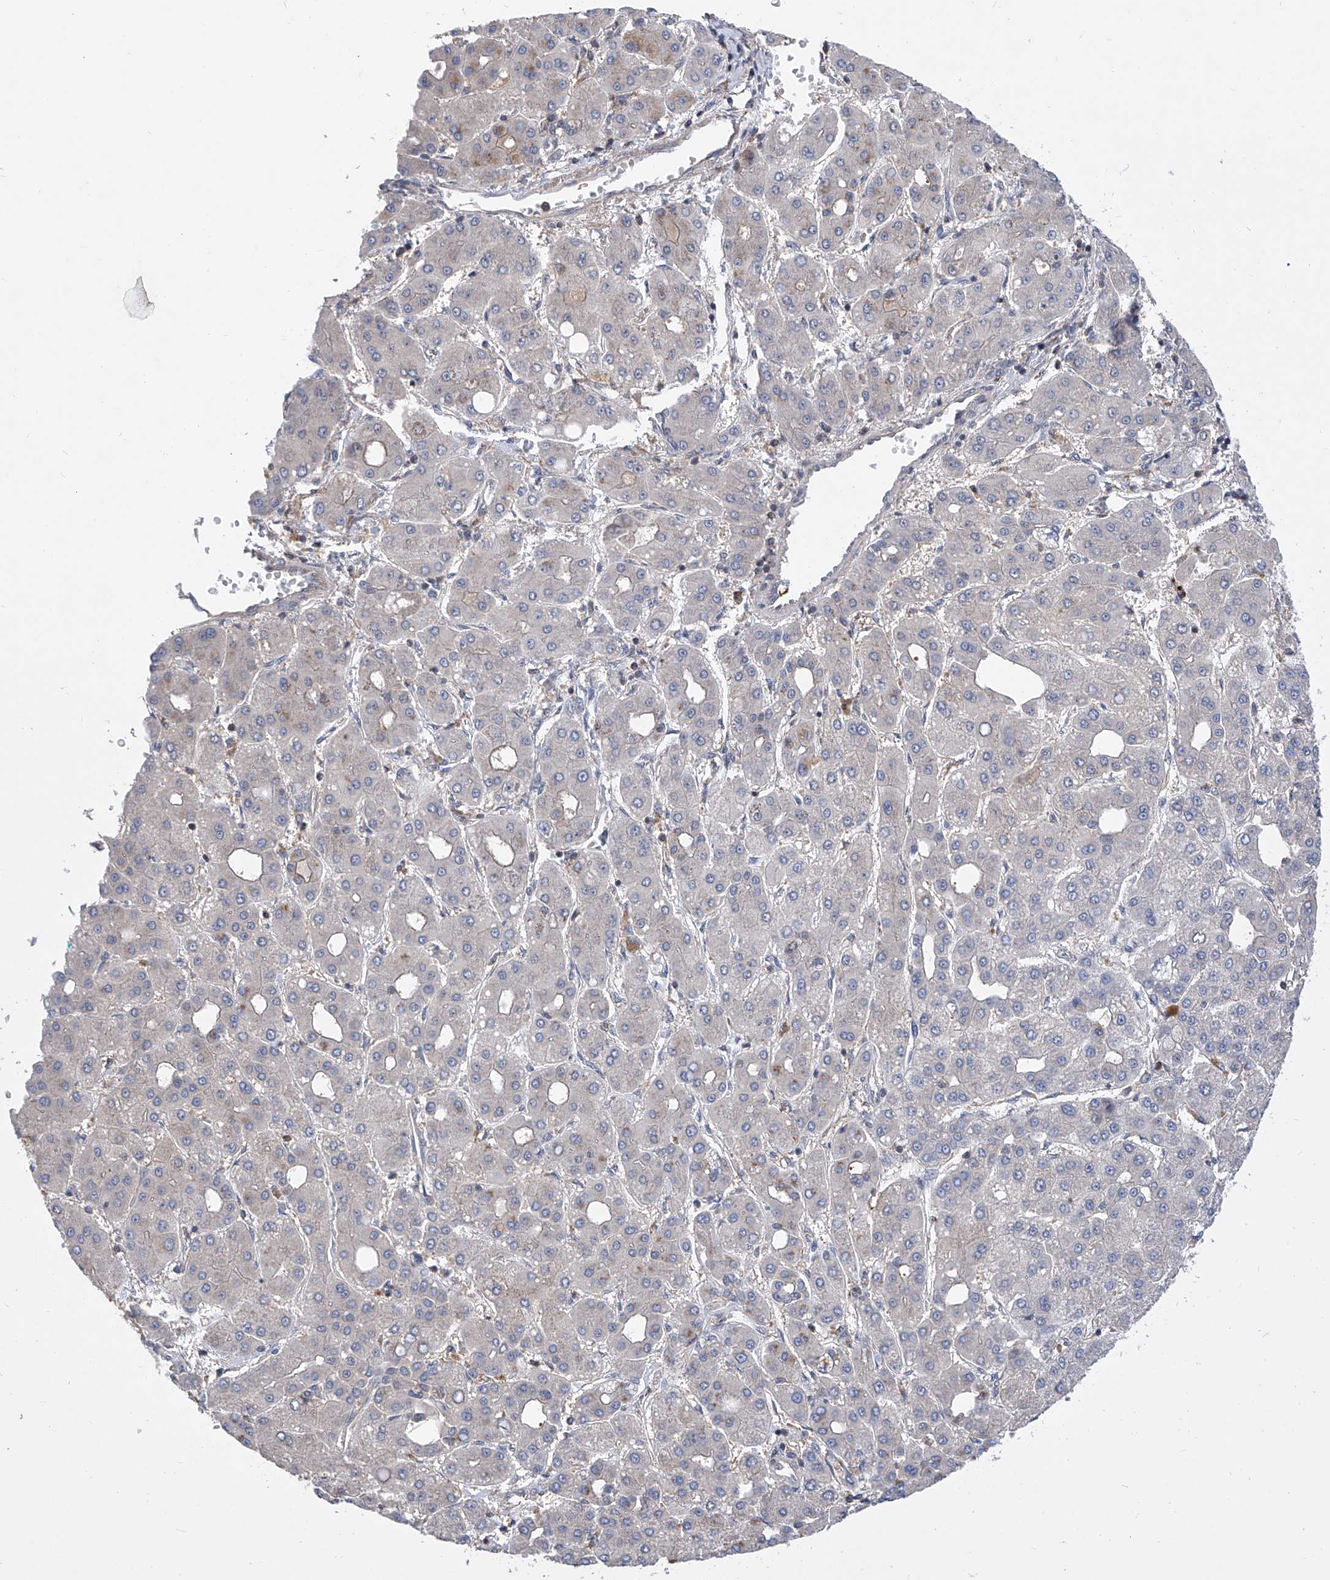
{"staining": {"intensity": "weak", "quantity": "<25%", "location": "cytoplasmic/membranous"}, "tissue": "liver cancer", "cell_type": "Tumor cells", "image_type": "cancer", "snomed": [{"axis": "morphology", "description": "Carcinoma, Hepatocellular, NOS"}, {"axis": "topography", "description": "Liver"}], "caption": "Liver hepatocellular carcinoma stained for a protein using immunohistochemistry demonstrates no staining tumor cells.", "gene": "KIFC2", "patient": {"sex": "male", "age": 65}}